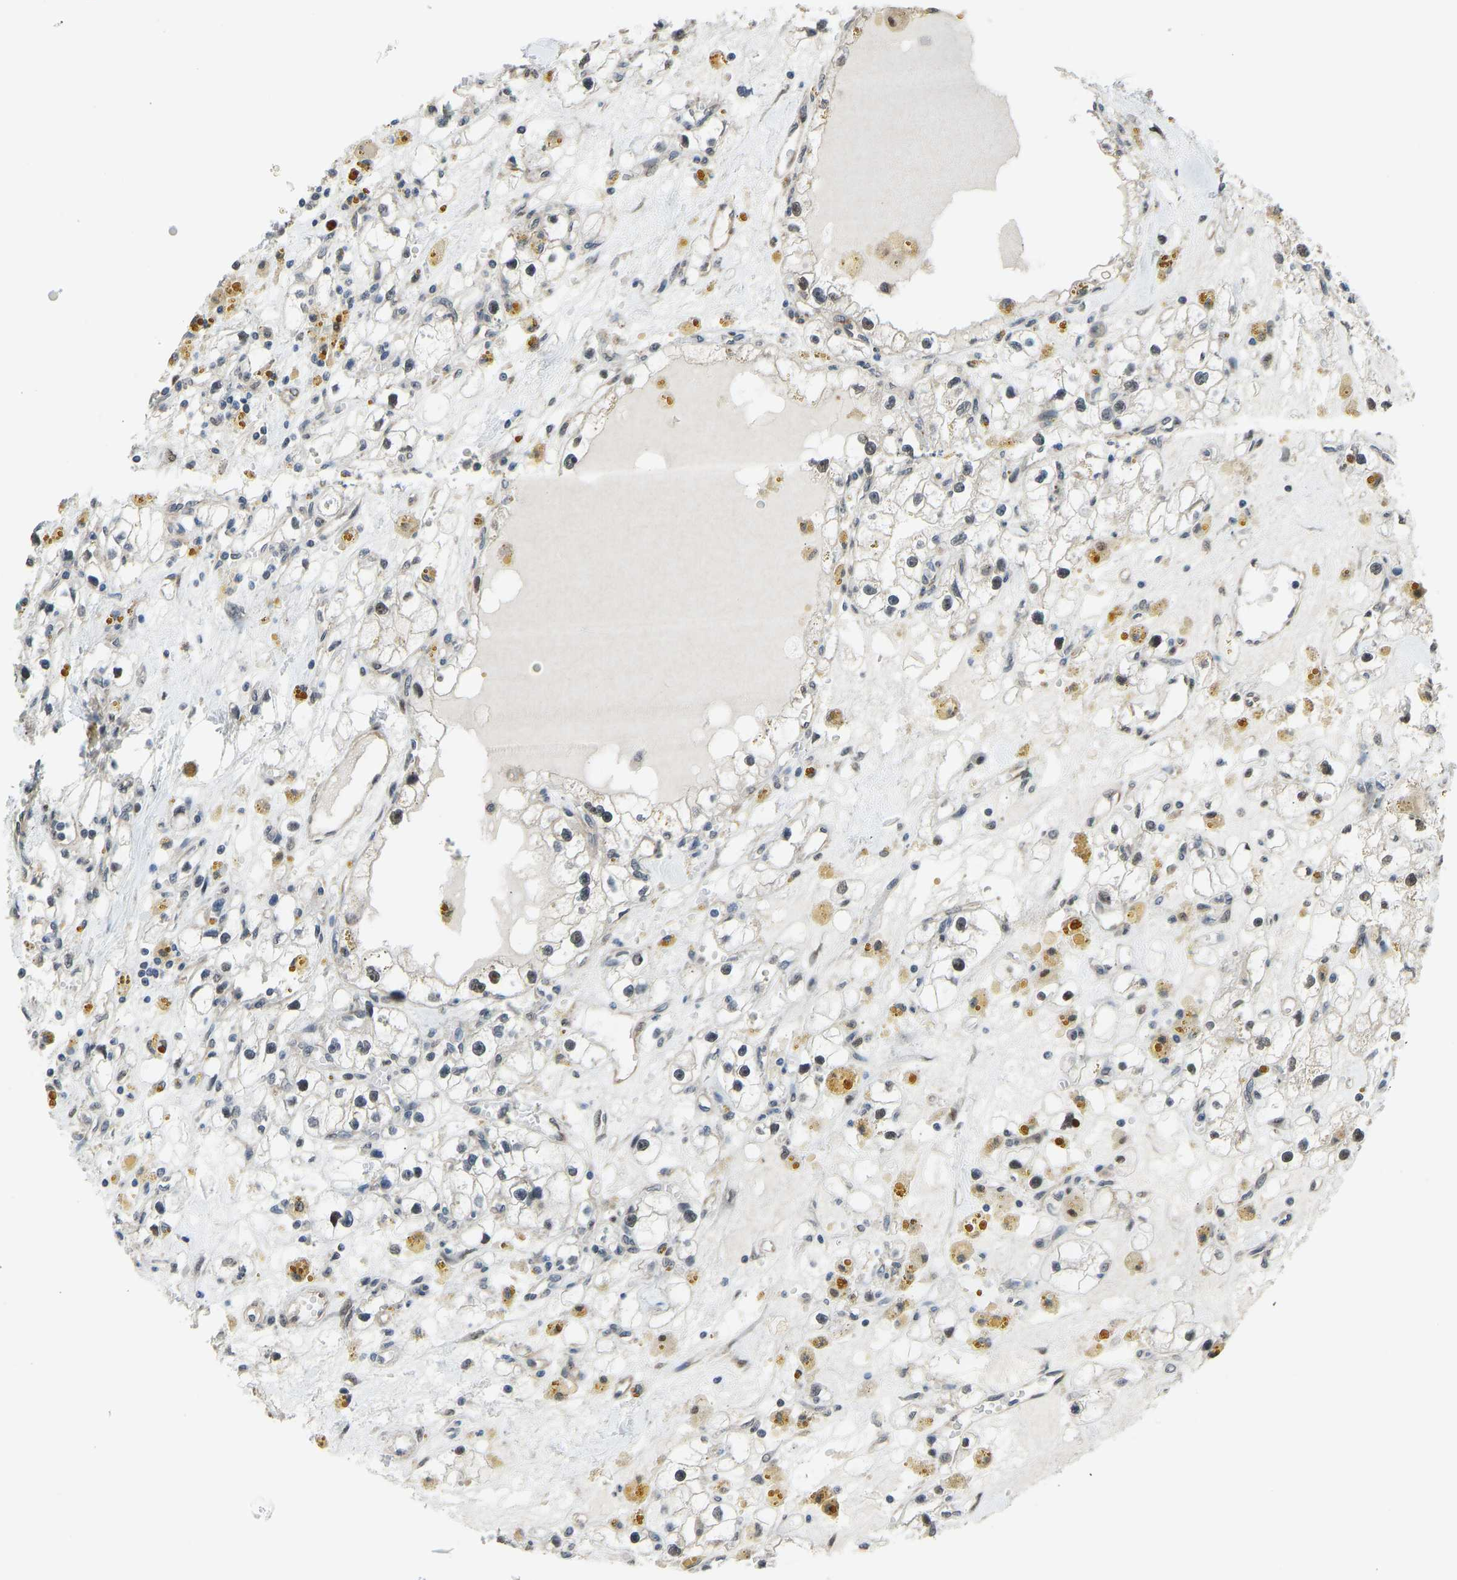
{"staining": {"intensity": "negative", "quantity": "none", "location": "none"}, "tissue": "renal cancer", "cell_type": "Tumor cells", "image_type": "cancer", "snomed": [{"axis": "morphology", "description": "Adenocarcinoma, NOS"}, {"axis": "topography", "description": "Kidney"}], "caption": "There is no significant staining in tumor cells of renal cancer. (DAB immunohistochemistry (IHC) visualized using brightfield microscopy, high magnification).", "gene": "KPNA6", "patient": {"sex": "male", "age": 56}}